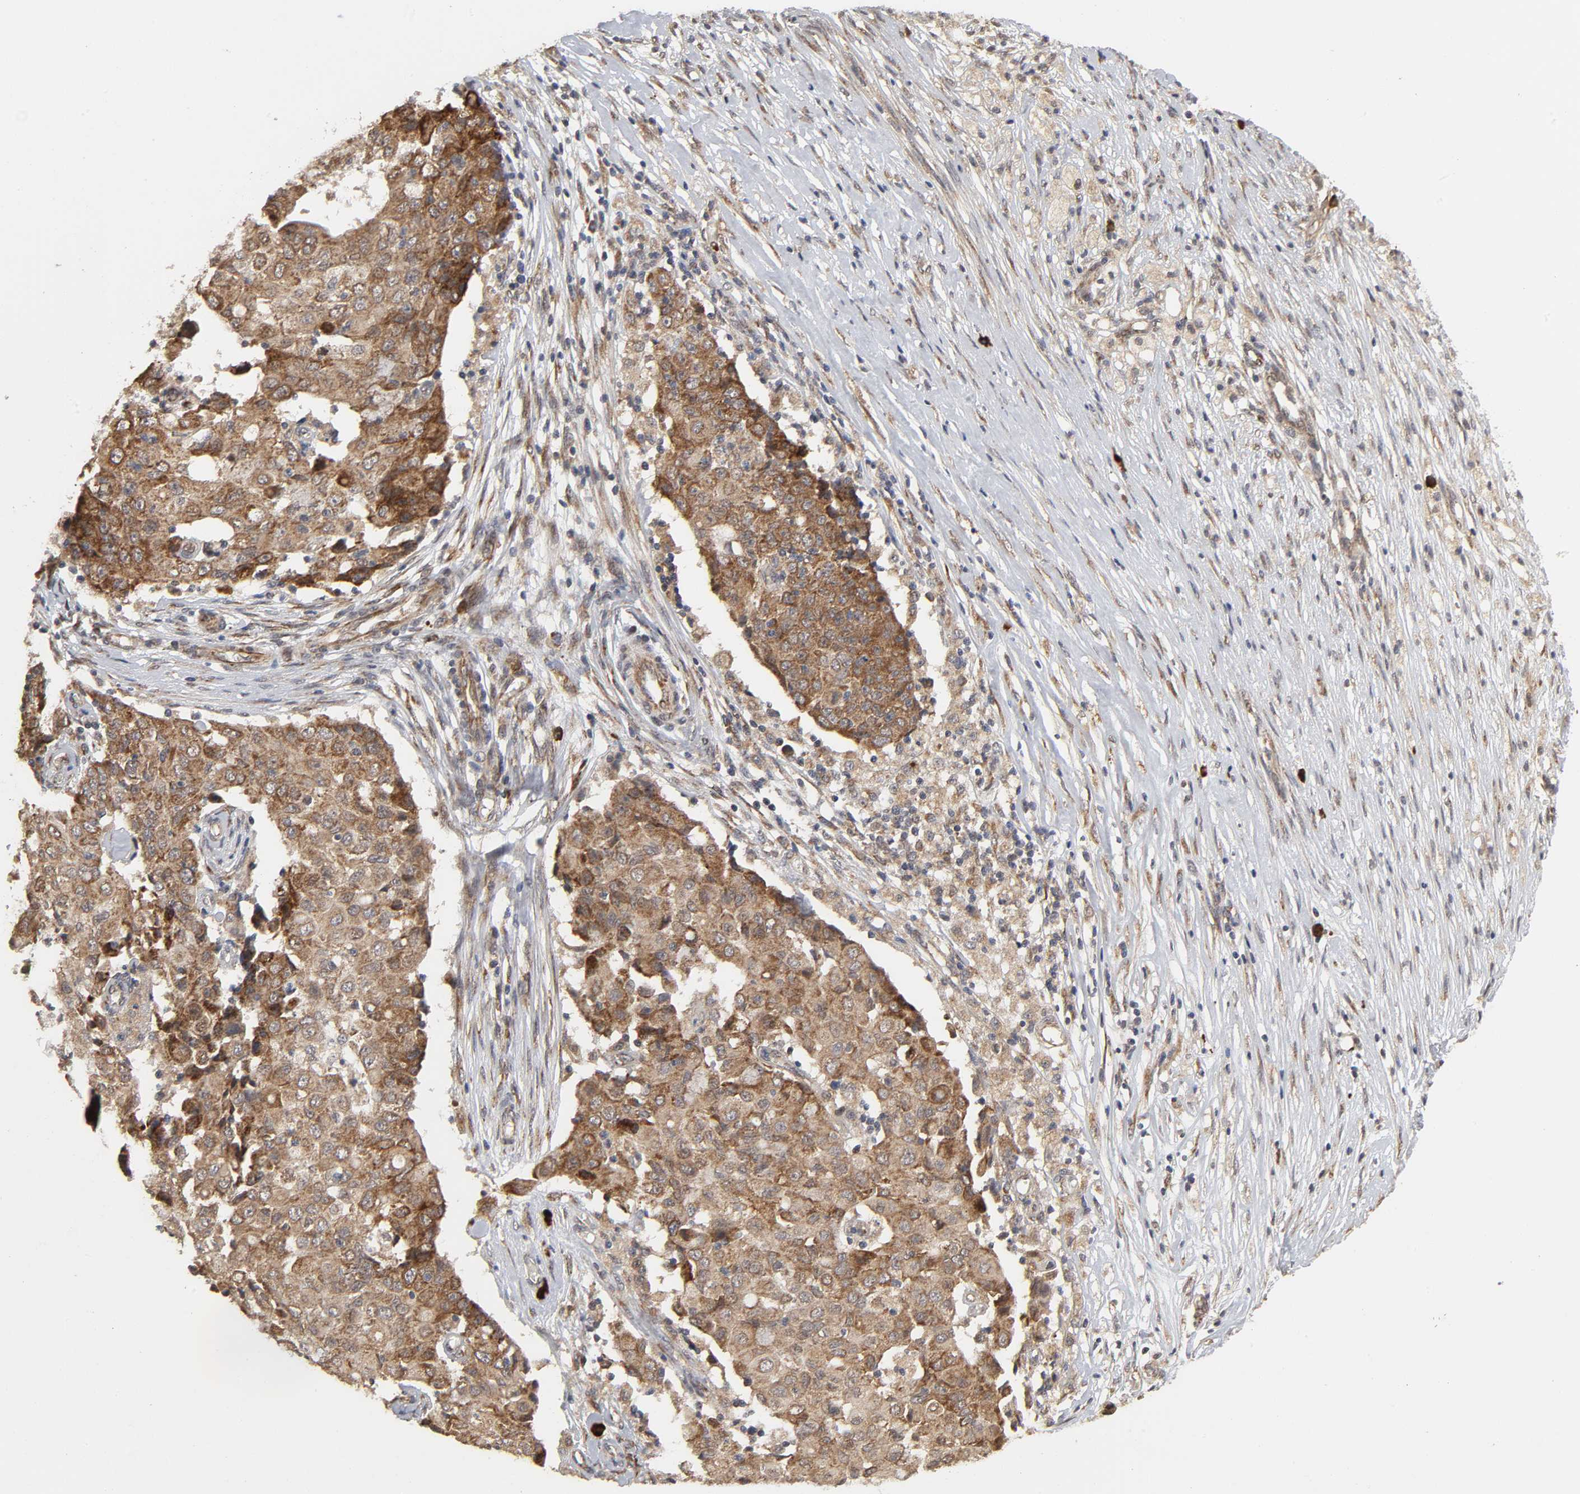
{"staining": {"intensity": "strong", "quantity": ">75%", "location": "cytoplasmic/membranous"}, "tissue": "ovarian cancer", "cell_type": "Tumor cells", "image_type": "cancer", "snomed": [{"axis": "morphology", "description": "Carcinoma, endometroid"}, {"axis": "topography", "description": "Ovary"}], "caption": "The histopathology image displays a brown stain indicating the presence of a protein in the cytoplasmic/membranous of tumor cells in ovarian endometroid carcinoma.", "gene": "SLC30A9", "patient": {"sex": "female", "age": 42}}